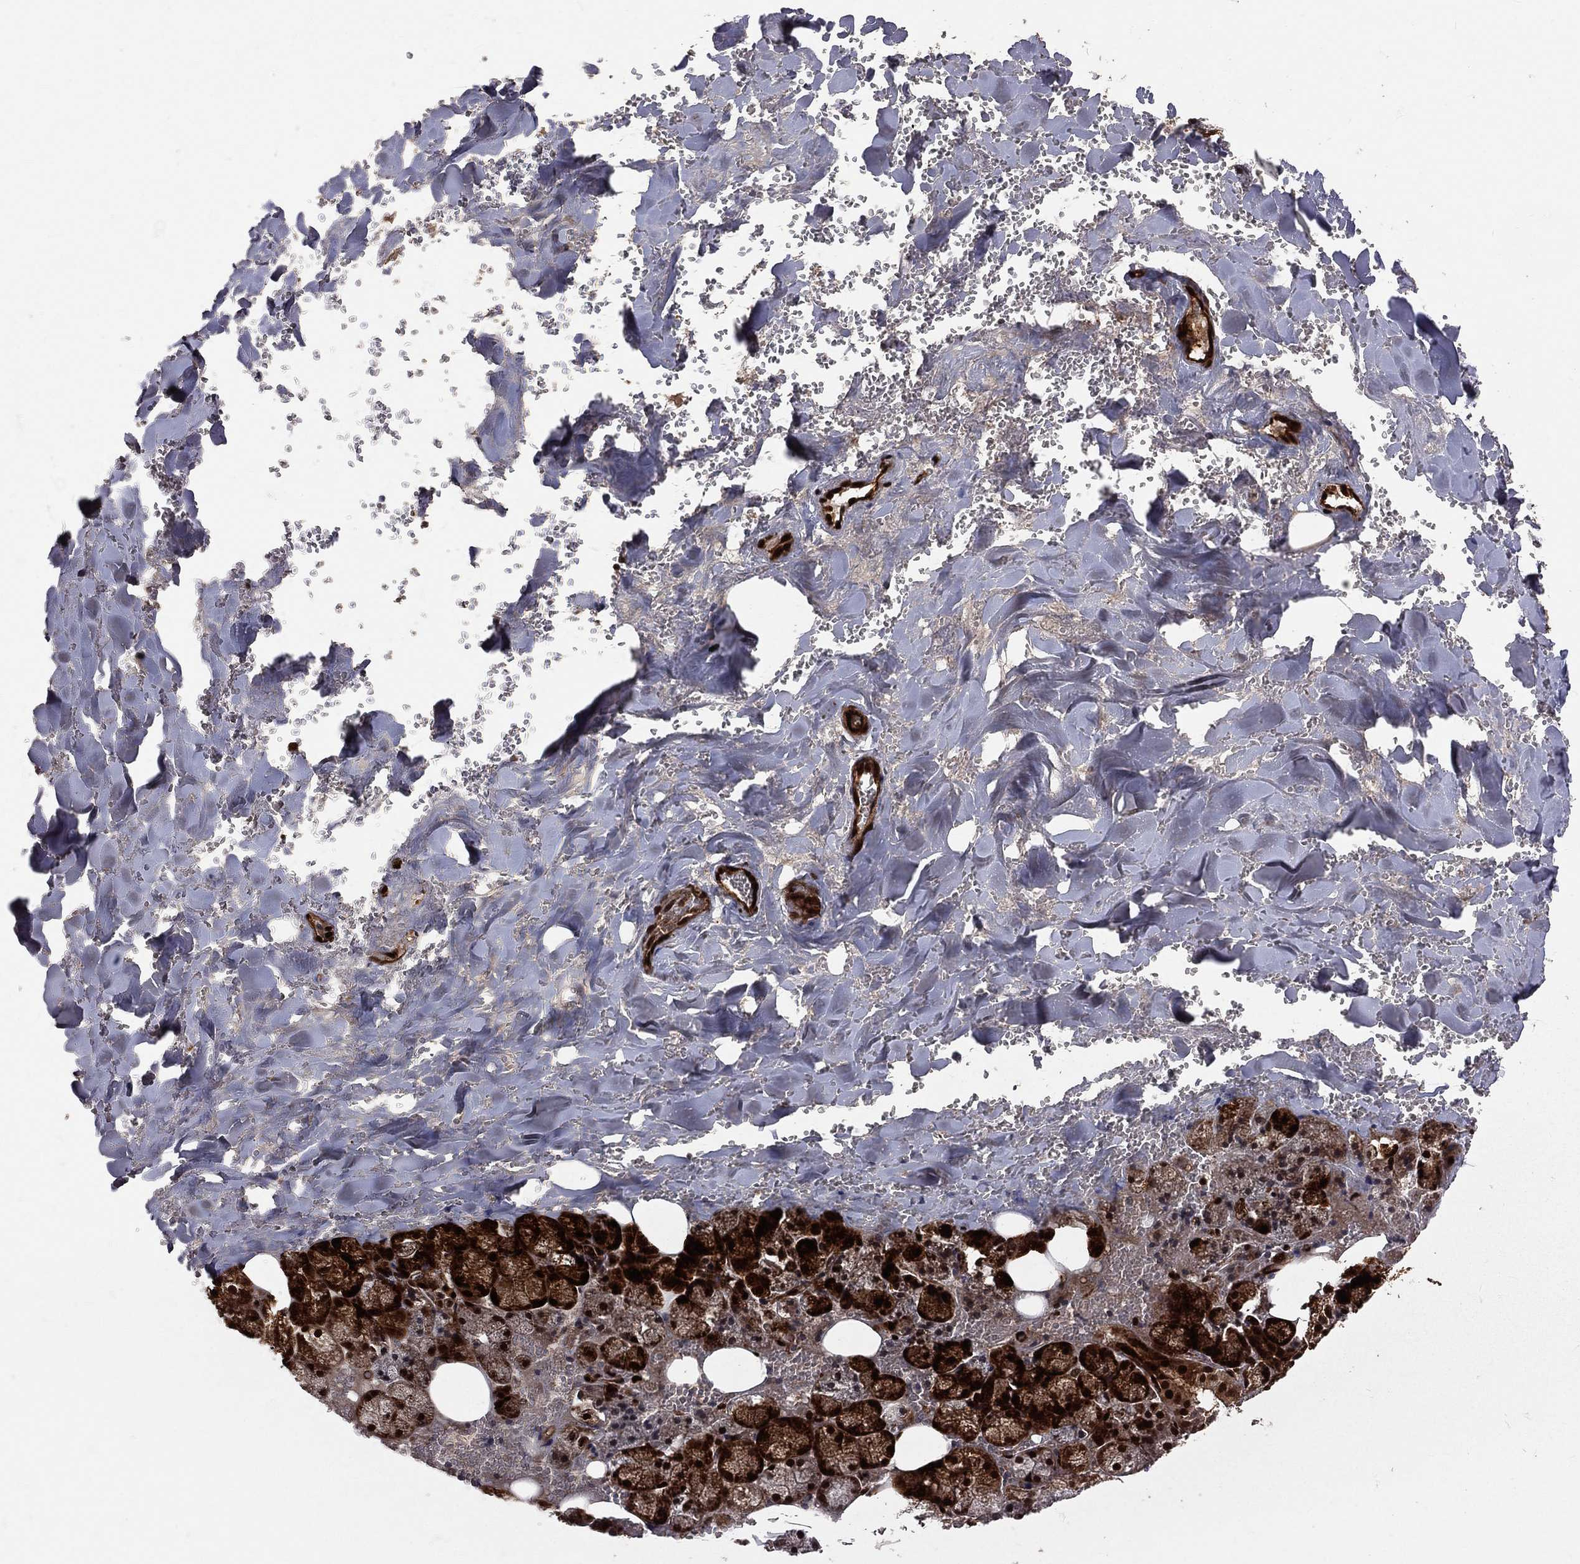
{"staining": {"intensity": "strong", "quantity": "<25%", "location": "nuclear"}, "tissue": "salivary gland", "cell_type": "Glandular cells", "image_type": "normal", "snomed": [{"axis": "morphology", "description": "Normal tissue, NOS"}, {"axis": "topography", "description": "Salivary gland"}], "caption": "Immunohistochemical staining of unremarkable salivary gland exhibits strong nuclear protein staining in about <25% of glandular cells.", "gene": "MAPK1", "patient": {"sex": "male", "age": 38}}